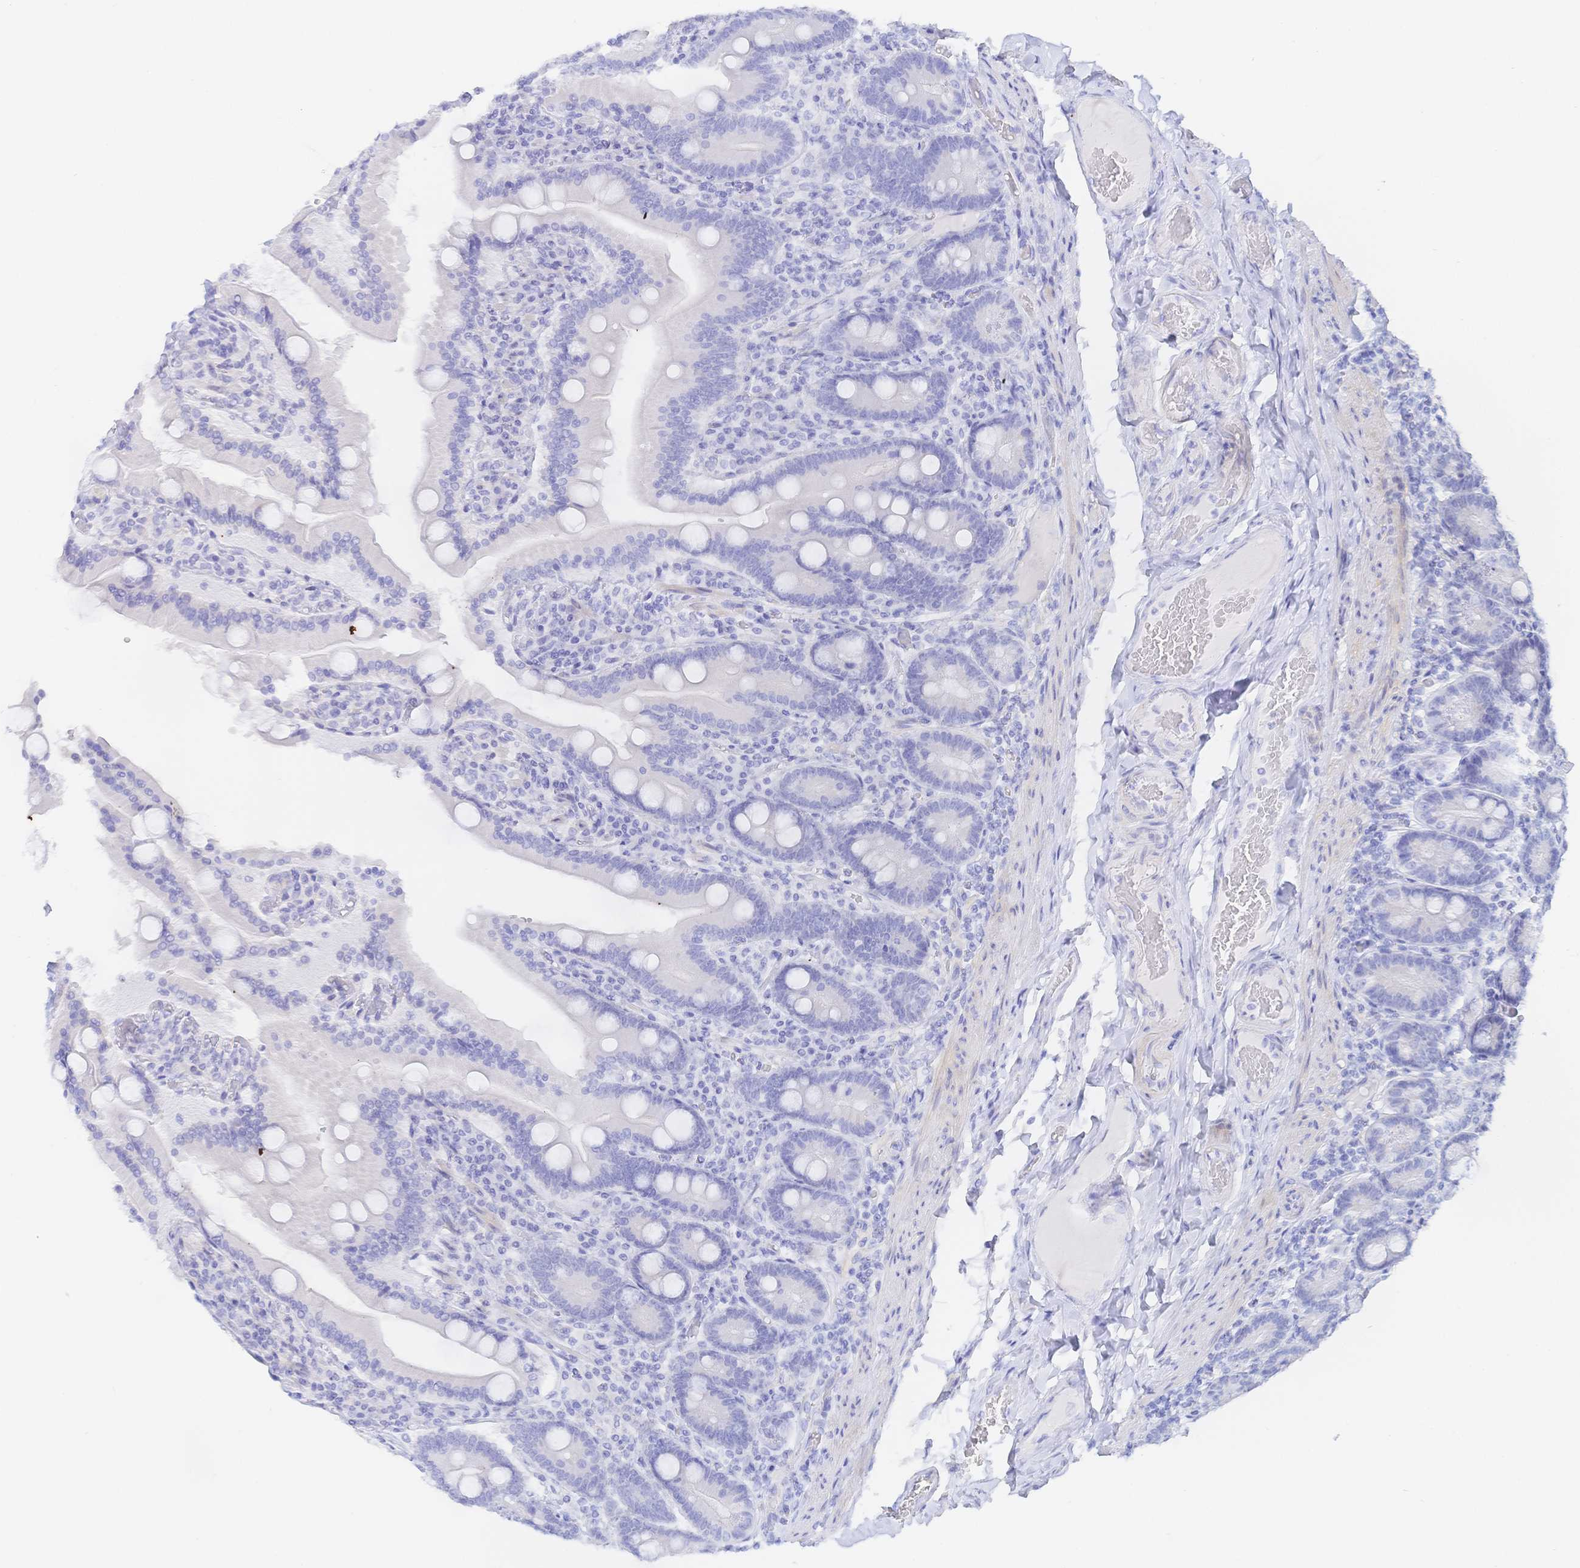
{"staining": {"intensity": "negative", "quantity": "none", "location": "none"}, "tissue": "duodenum", "cell_type": "Glandular cells", "image_type": "normal", "snomed": [{"axis": "morphology", "description": "Normal tissue, NOS"}, {"axis": "topography", "description": "Duodenum"}], "caption": "High magnification brightfield microscopy of unremarkable duodenum stained with DAB (brown) and counterstained with hematoxylin (blue): glandular cells show no significant staining. (Immunohistochemistry (ihc), brightfield microscopy, high magnification).", "gene": "KCNH6", "patient": {"sex": "female", "age": 62}}